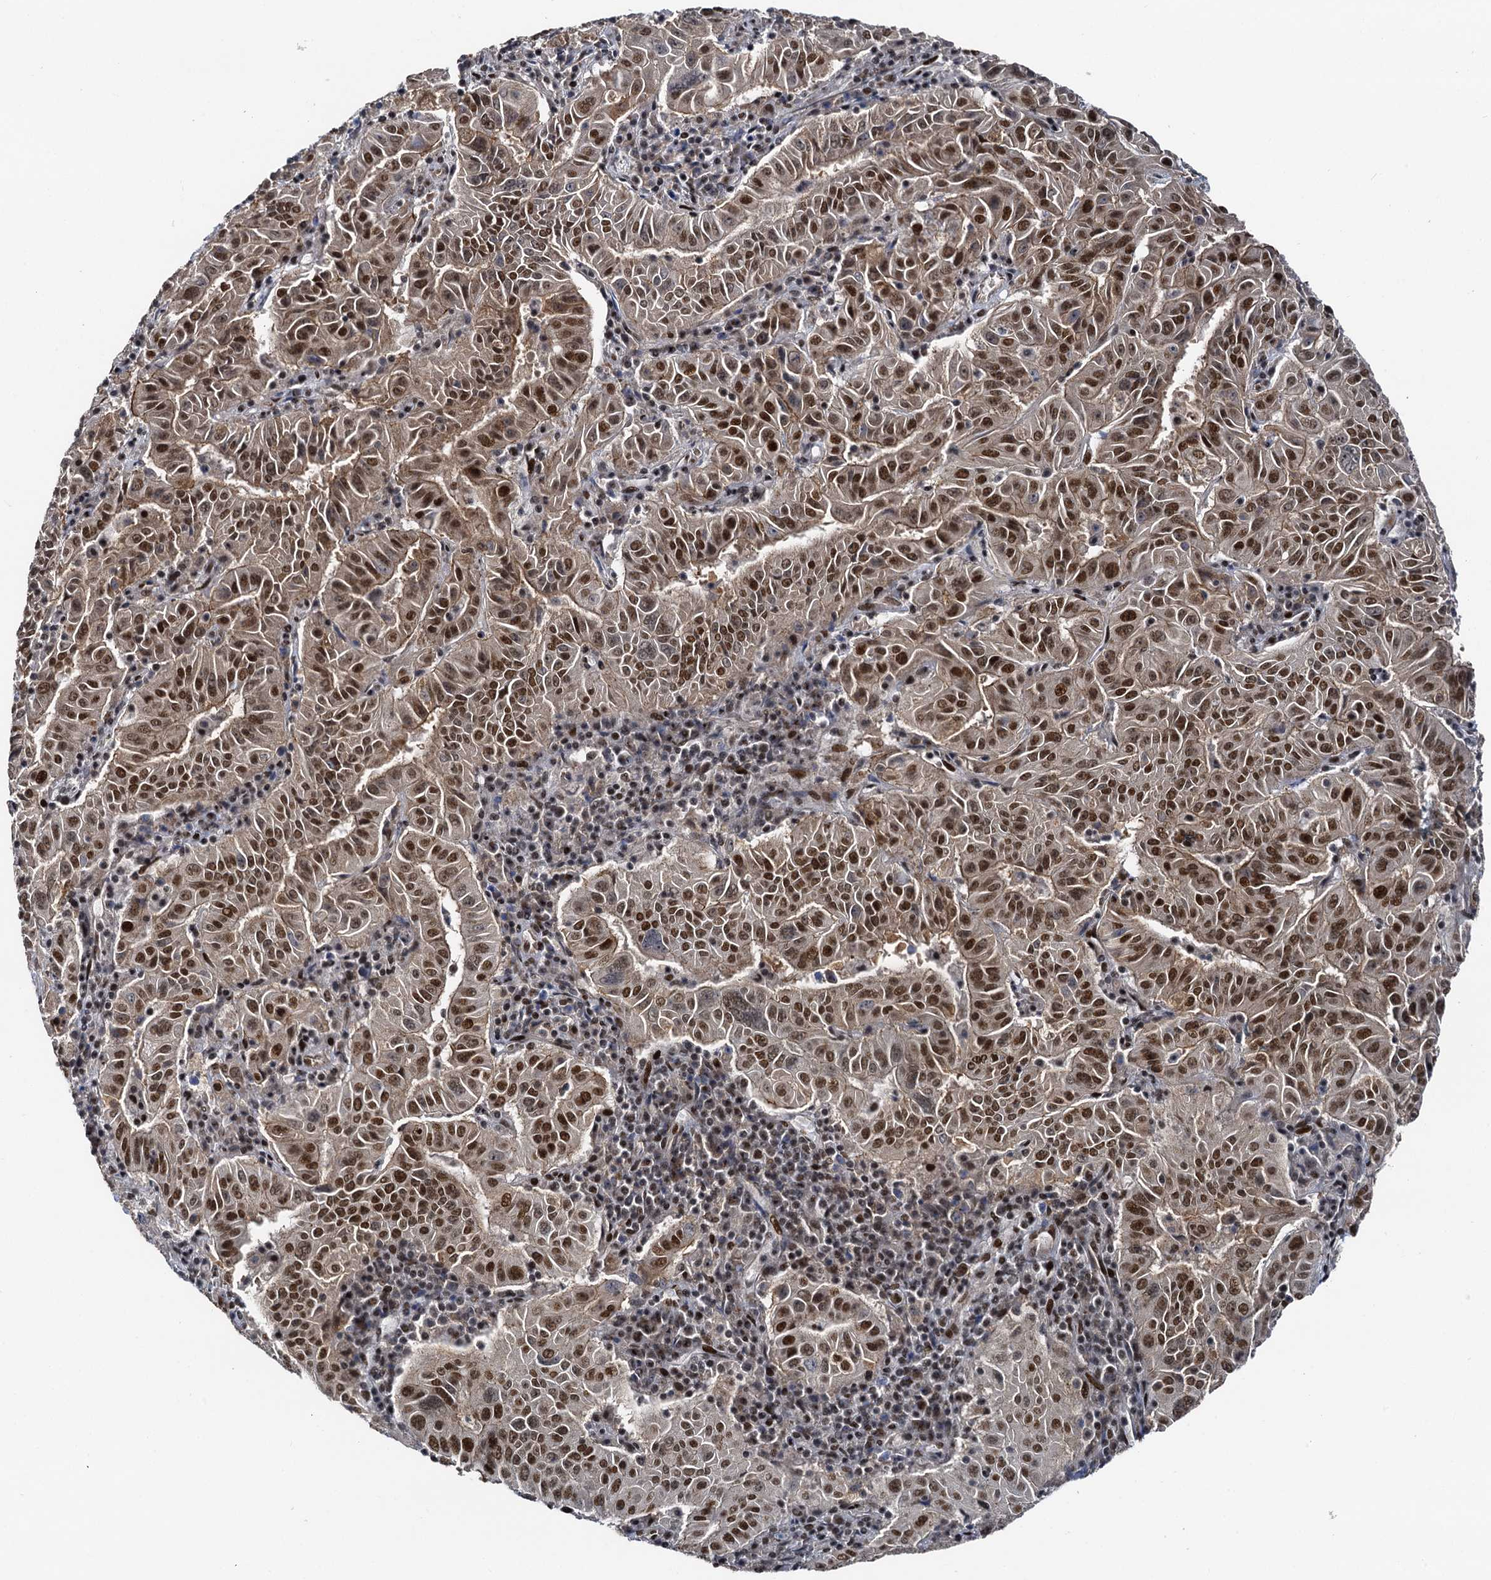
{"staining": {"intensity": "moderate", "quantity": ">75%", "location": "nuclear"}, "tissue": "pancreatic cancer", "cell_type": "Tumor cells", "image_type": "cancer", "snomed": [{"axis": "morphology", "description": "Adenocarcinoma, NOS"}, {"axis": "topography", "description": "Pancreas"}], "caption": "Immunohistochemistry of human adenocarcinoma (pancreatic) displays medium levels of moderate nuclear expression in about >75% of tumor cells. Nuclei are stained in blue.", "gene": "RUFY2", "patient": {"sex": "male", "age": 63}}